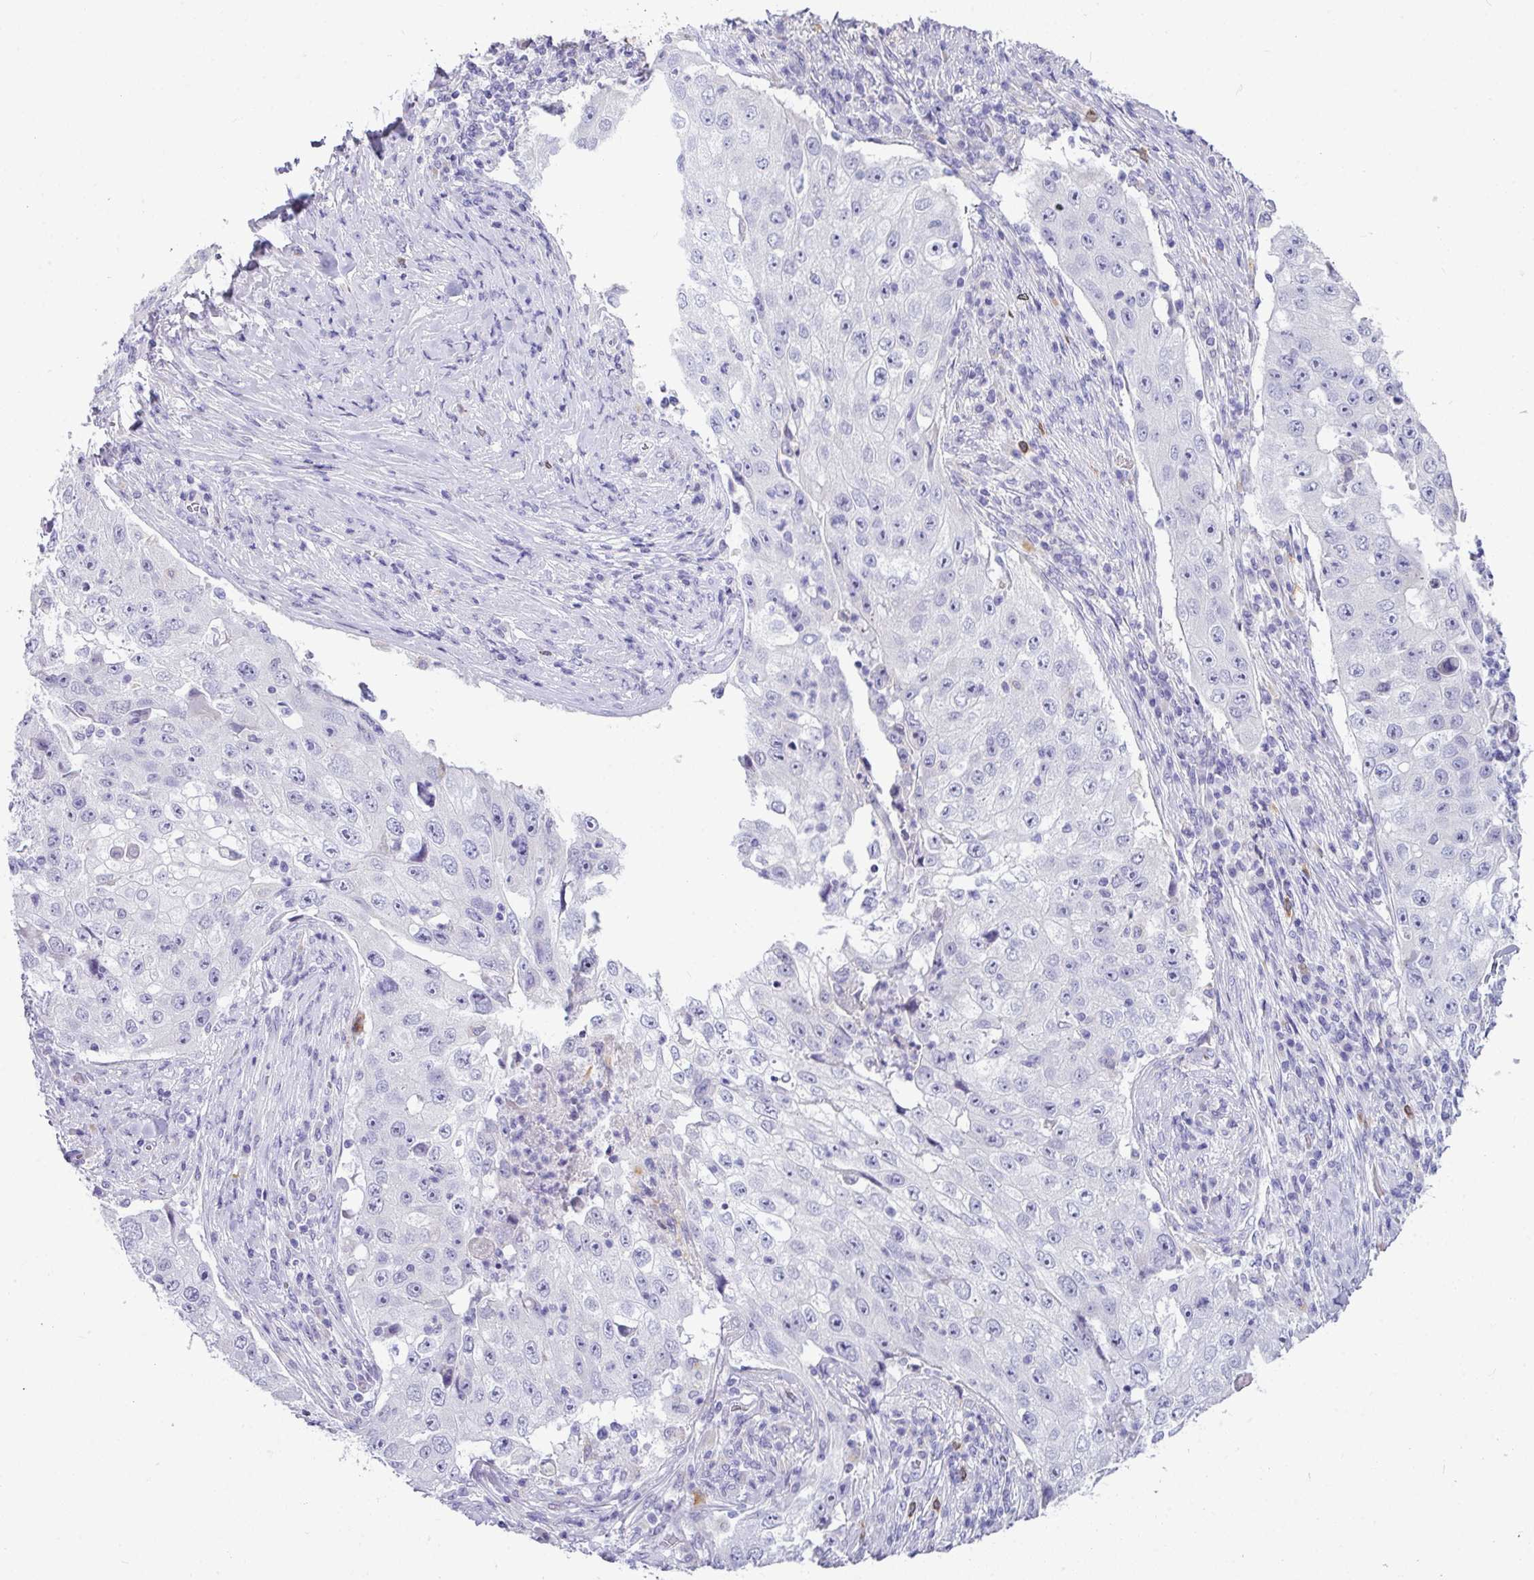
{"staining": {"intensity": "negative", "quantity": "none", "location": "none"}, "tissue": "lung cancer", "cell_type": "Tumor cells", "image_type": "cancer", "snomed": [{"axis": "morphology", "description": "Squamous cell carcinoma, NOS"}, {"axis": "topography", "description": "Lung"}], "caption": "Tumor cells show no significant protein expression in squamous cell carcinoma (lung).", "gene": "ZNF524", "patient": {"sex": "male", "age": 64}}